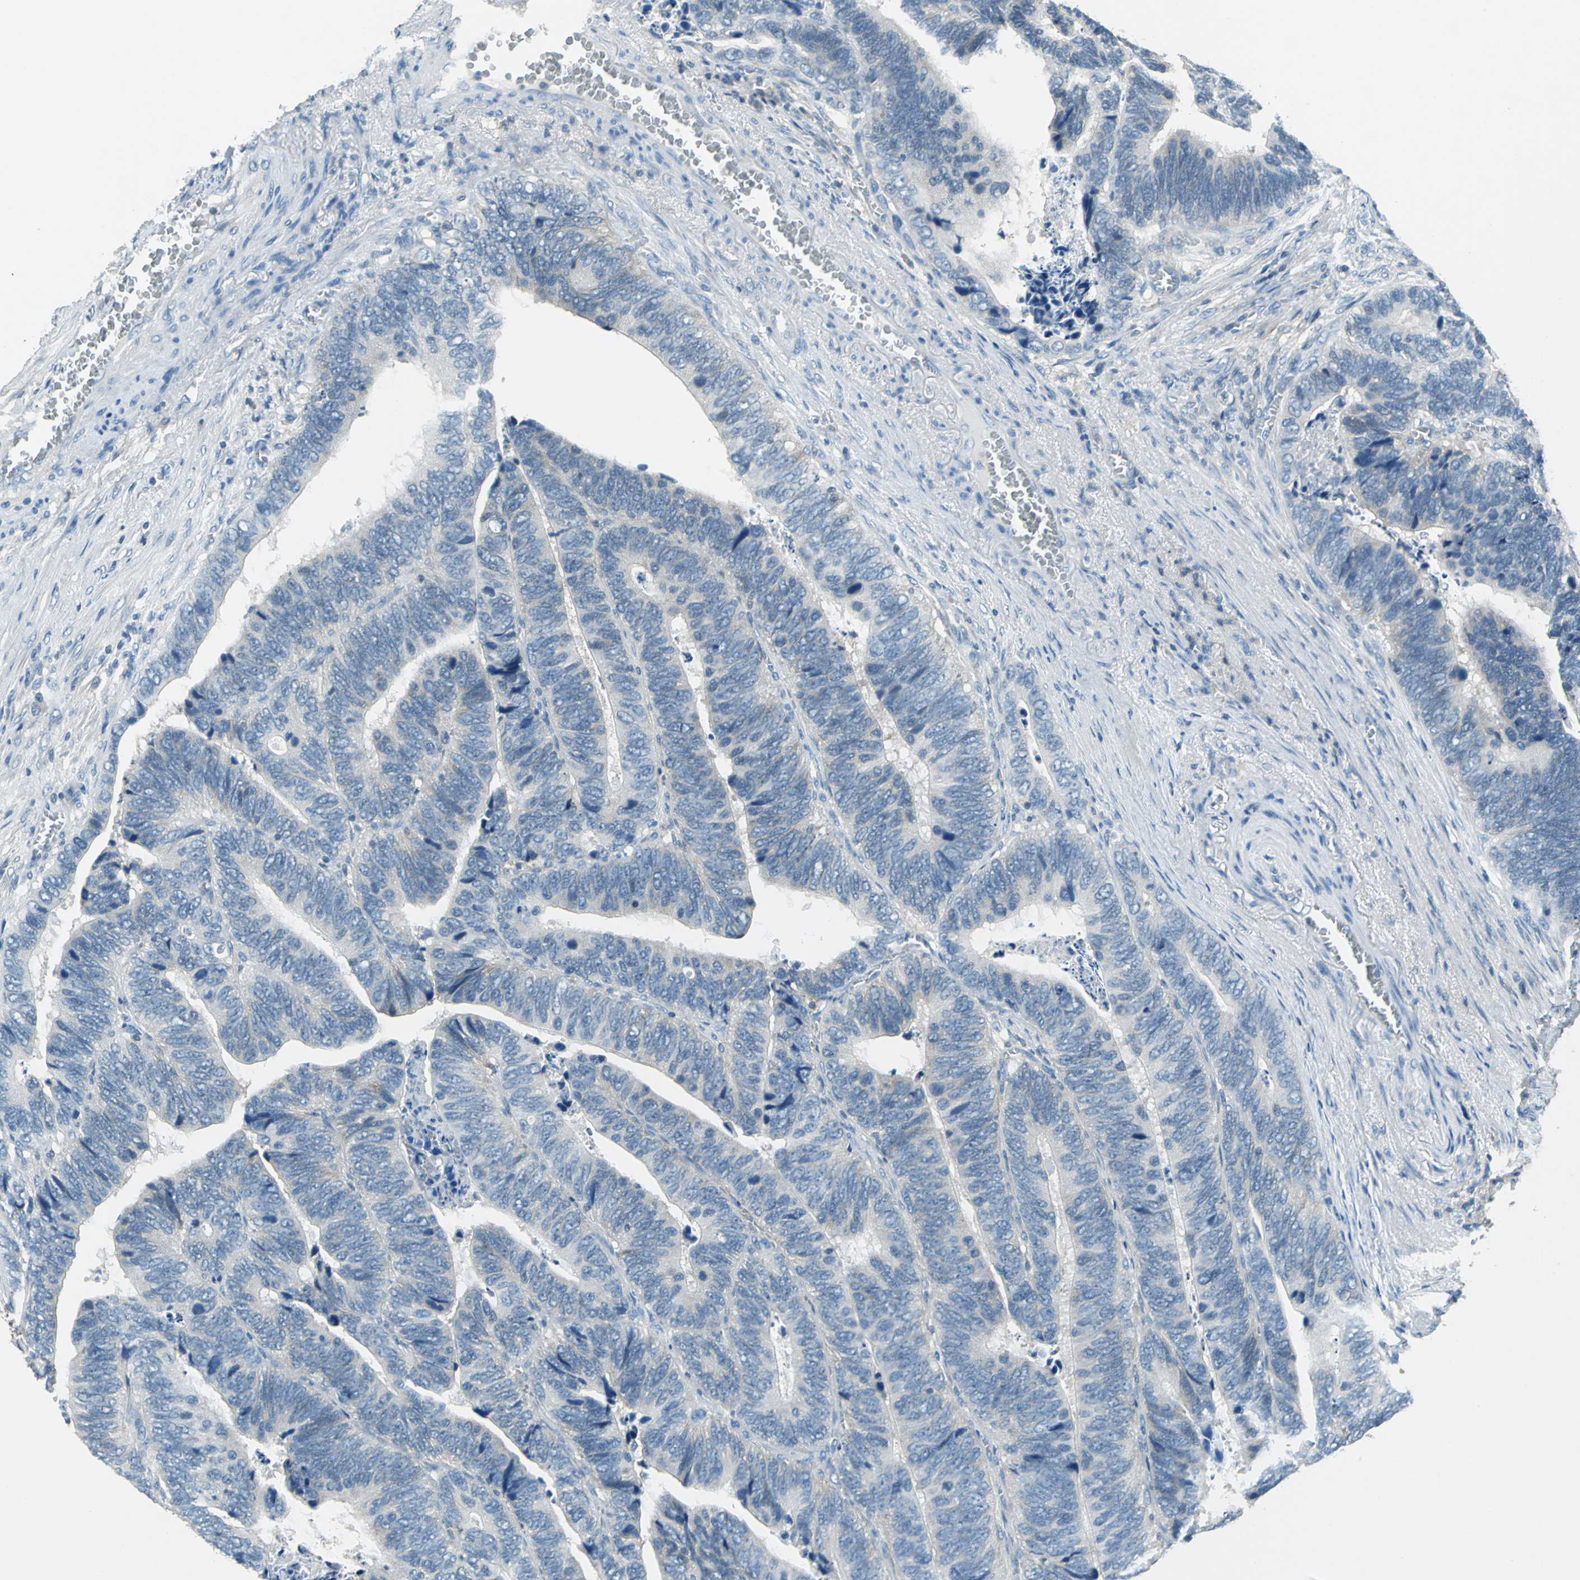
{"staining": {"intensity": "negative", "quantity": "none", "location": "none"}, "tissue": "colorectal cancer", "cell_type": "Tumor cells", "image_type": "cancer", "snomed": [{"axis": "morphology", "description": "Adenocarcinoma, NOS"}, {"axis": "topography", "description": "Colon"}], "caption": "DAB (3,3'-diaminobenzidine) immunohistochemical staining of colorectal adenocarcinoma reveals no significant positivity in tumor cells. (IHC, brightfield microscopy, high magnification).", "gene": "PRKCA", "patient": {"sex": "male", "age": 72}}